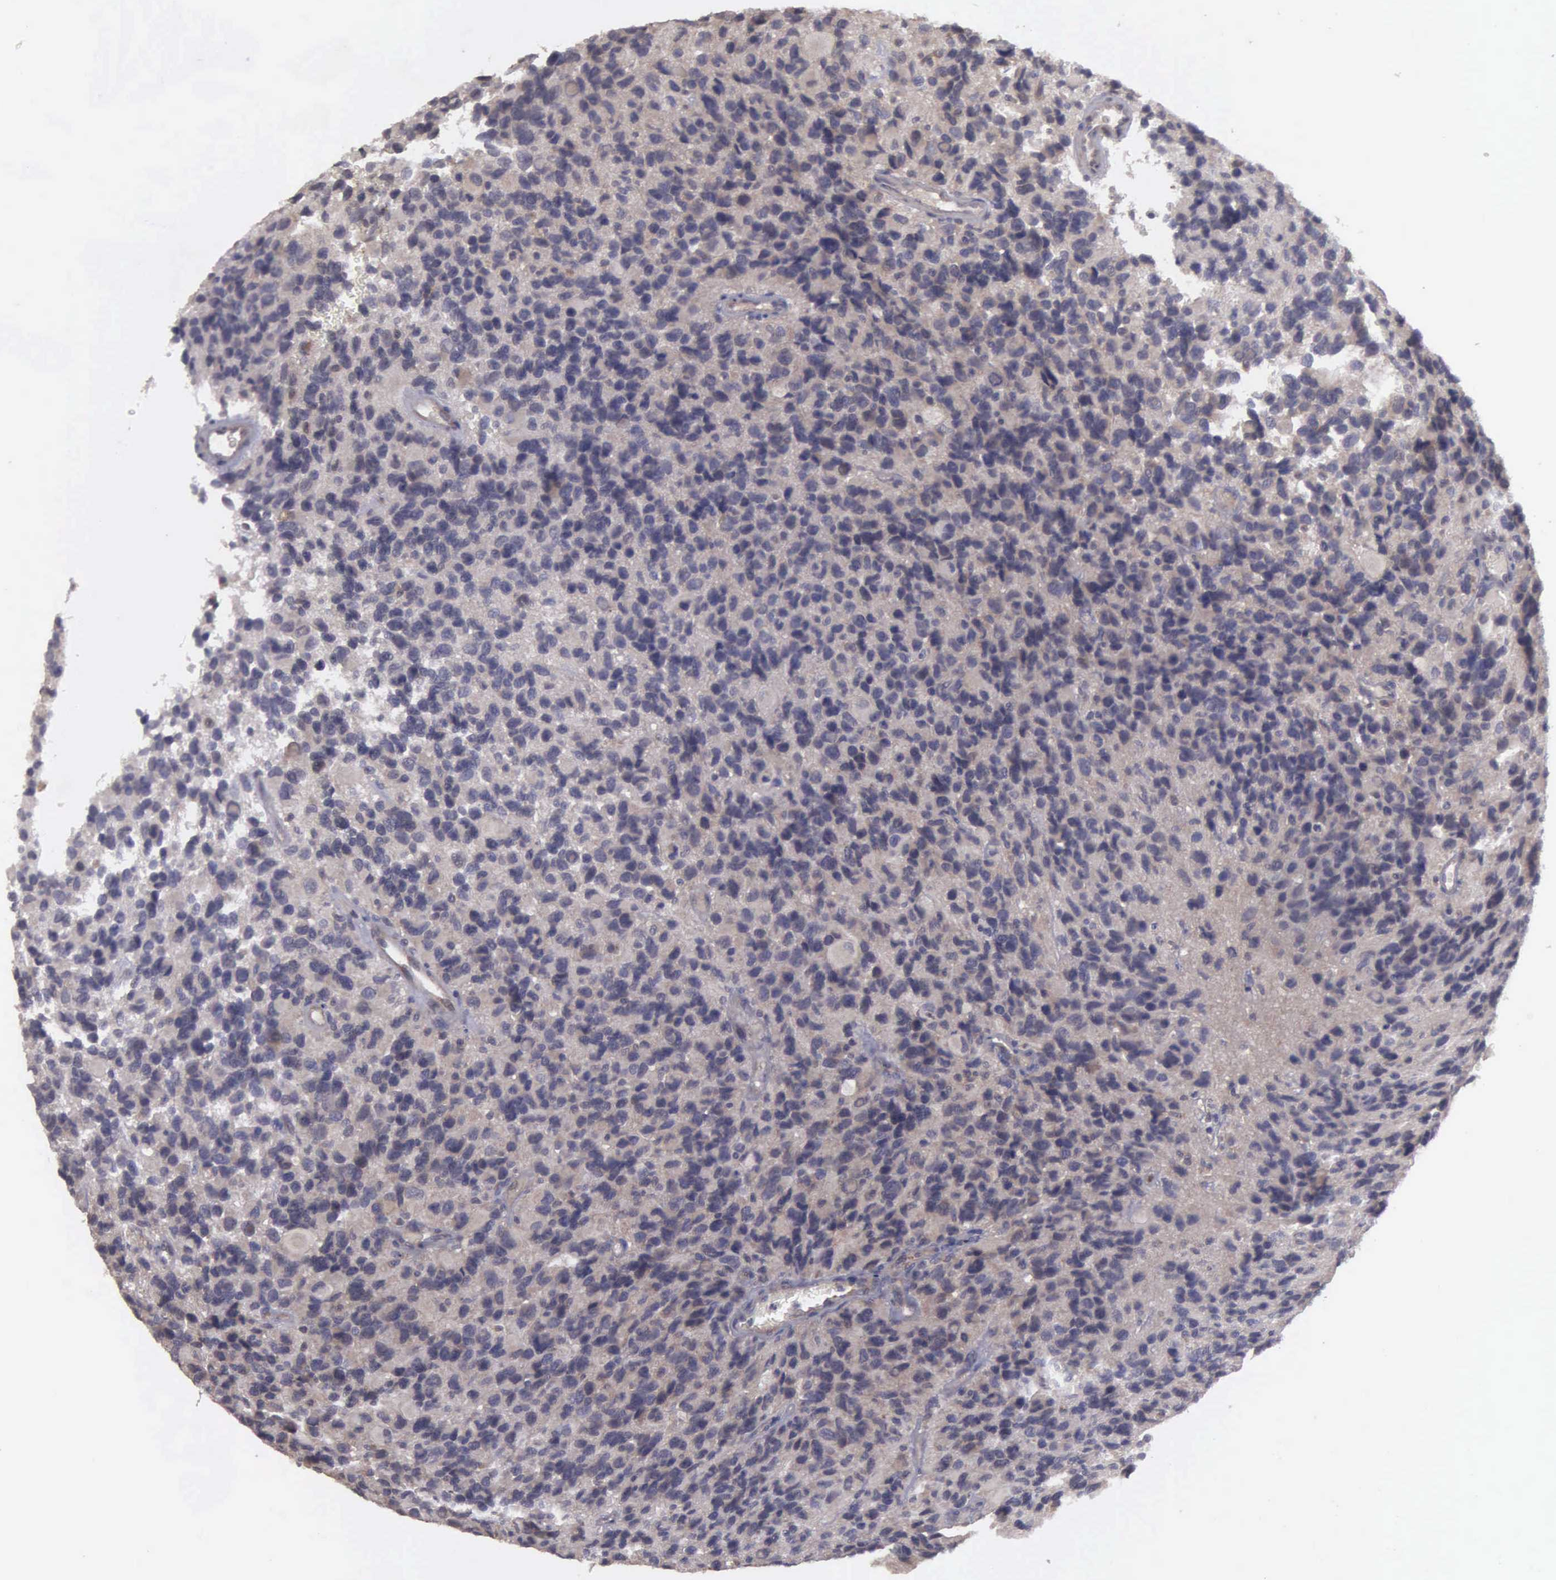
{"staining": {"intensity": "negative", "quantity": "none", "location": "none"}, "tissue": "glioma", "cell_type": "Tumor cells", "image_type": "cancer", "snomed": [{"axis": "morphology", "description": "Glioma, malignant, High grade"}, {"axis": "topography", "description": "Brain"}], "caption": "This is an immunohistochemistry histopathology image of human high-grade glioma (malignant). There is no positivity in tumor cells.", "gene": "RTL10", "patient": {"sex": "male", "age": 77}}